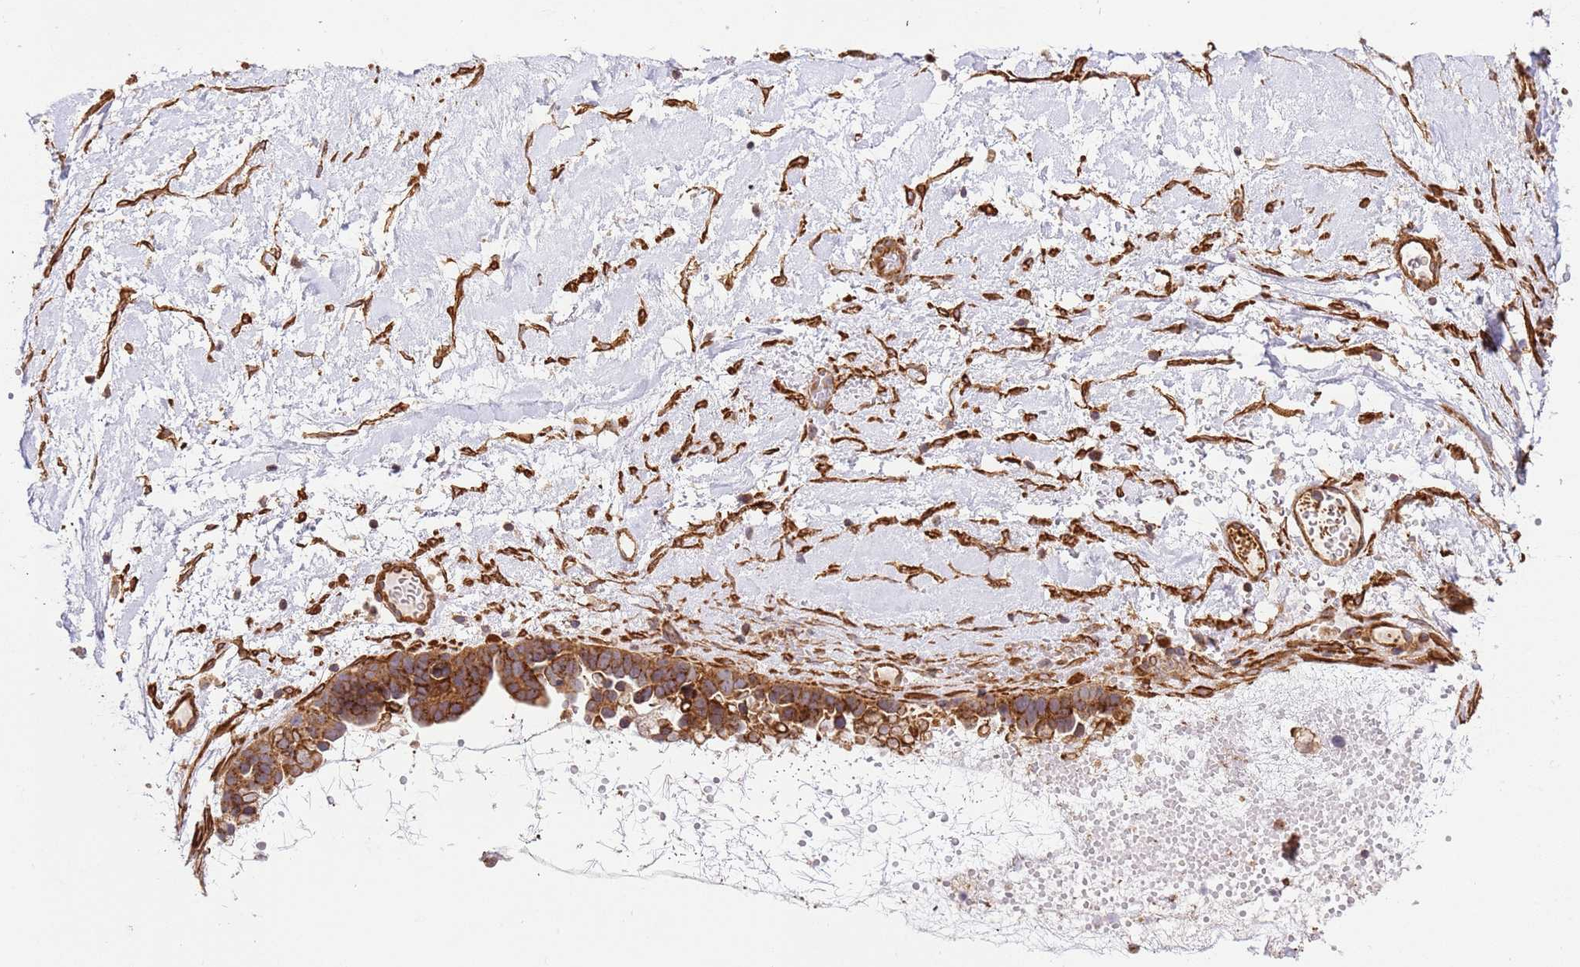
{"staining": {"intensity": "strong", "quantity": ">75%", "location": "cytoplasmic/membranous"}, "tissue": "ovarian cancer", "cell_type": "Tumor cells", "image_type": "cancer", "snomed": [{"axis": "morphology", "description": "Cystadenocarcinoma, serous, NOS"}, {"axis": "topography", "description": "Ovary"}], "caption": "Immunohistochemical staining of human ovarian cancer demonstrates high levels of strong cytoplasmic/membranous staining in about >75% of tumor cells.", "gene": "ZBTB39", "patient": {"sex": "female", "age": 54}}